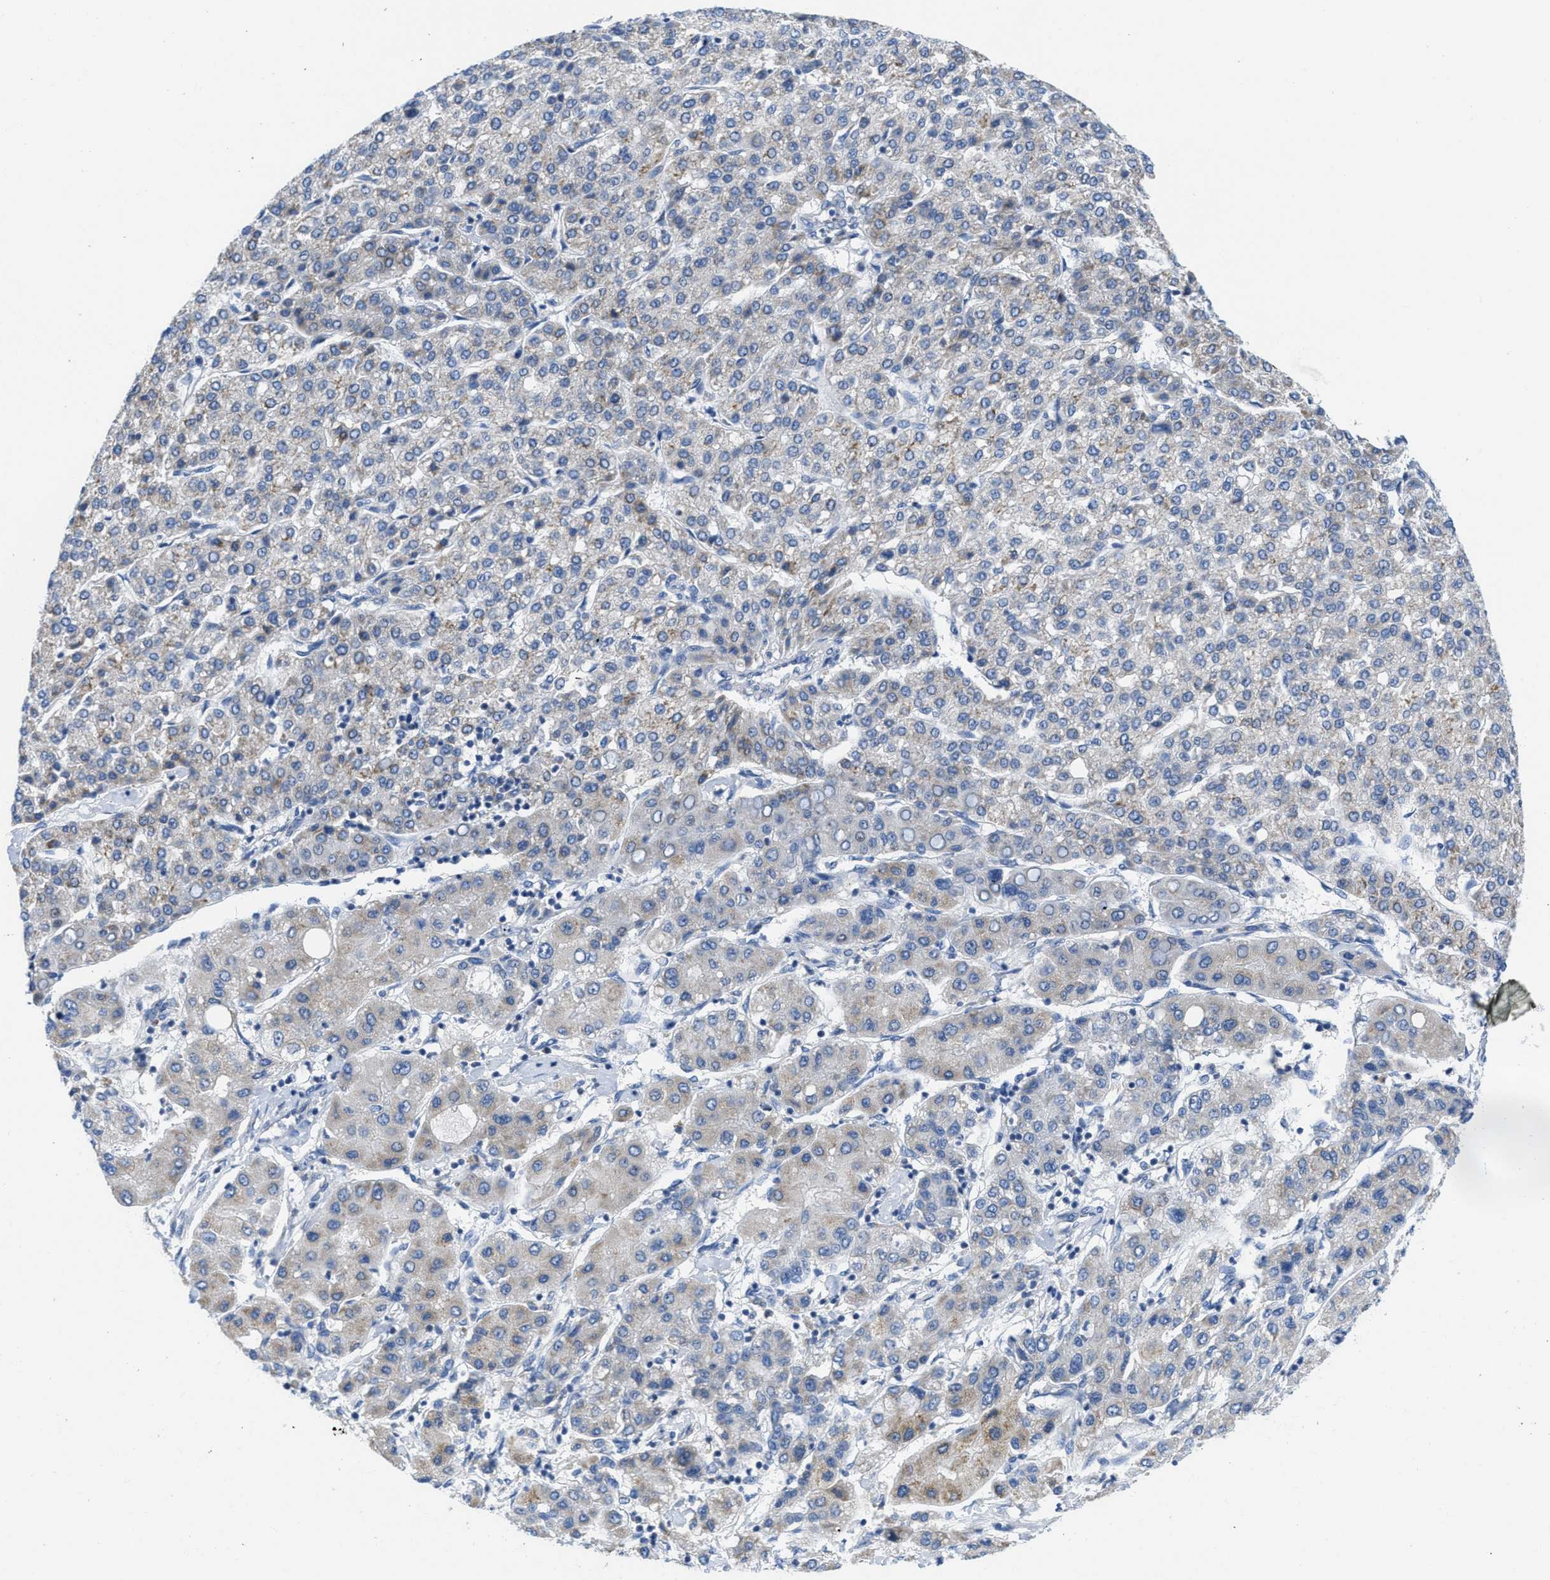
{"staining": {"intensity": "weak", "quantity": "<25%", "location": "cytoplasmic/membranous"}, "tissue": "liver cancer", "cell_type": "Tumor cells", "image_type": "cancer", "snomed": [{"axis": "morphology", "description": "Carcinoma, Hepatocellular, NOS"}, {"axis": "topography", "description": "Liver"}], "caption": "An image of hepatocellular carcinoma (liver) stained for a protein reveals no brown staining in tumor cells. The staining was performed using DAB (3,3'-diaminobenzidine) to visualize the protein expression in brown, while the nuclei were stained in blue with hematoxylin (Magnification: 20x).", "gene": "PTDSS1", "patient": {"sex": "male", "age": 65}}